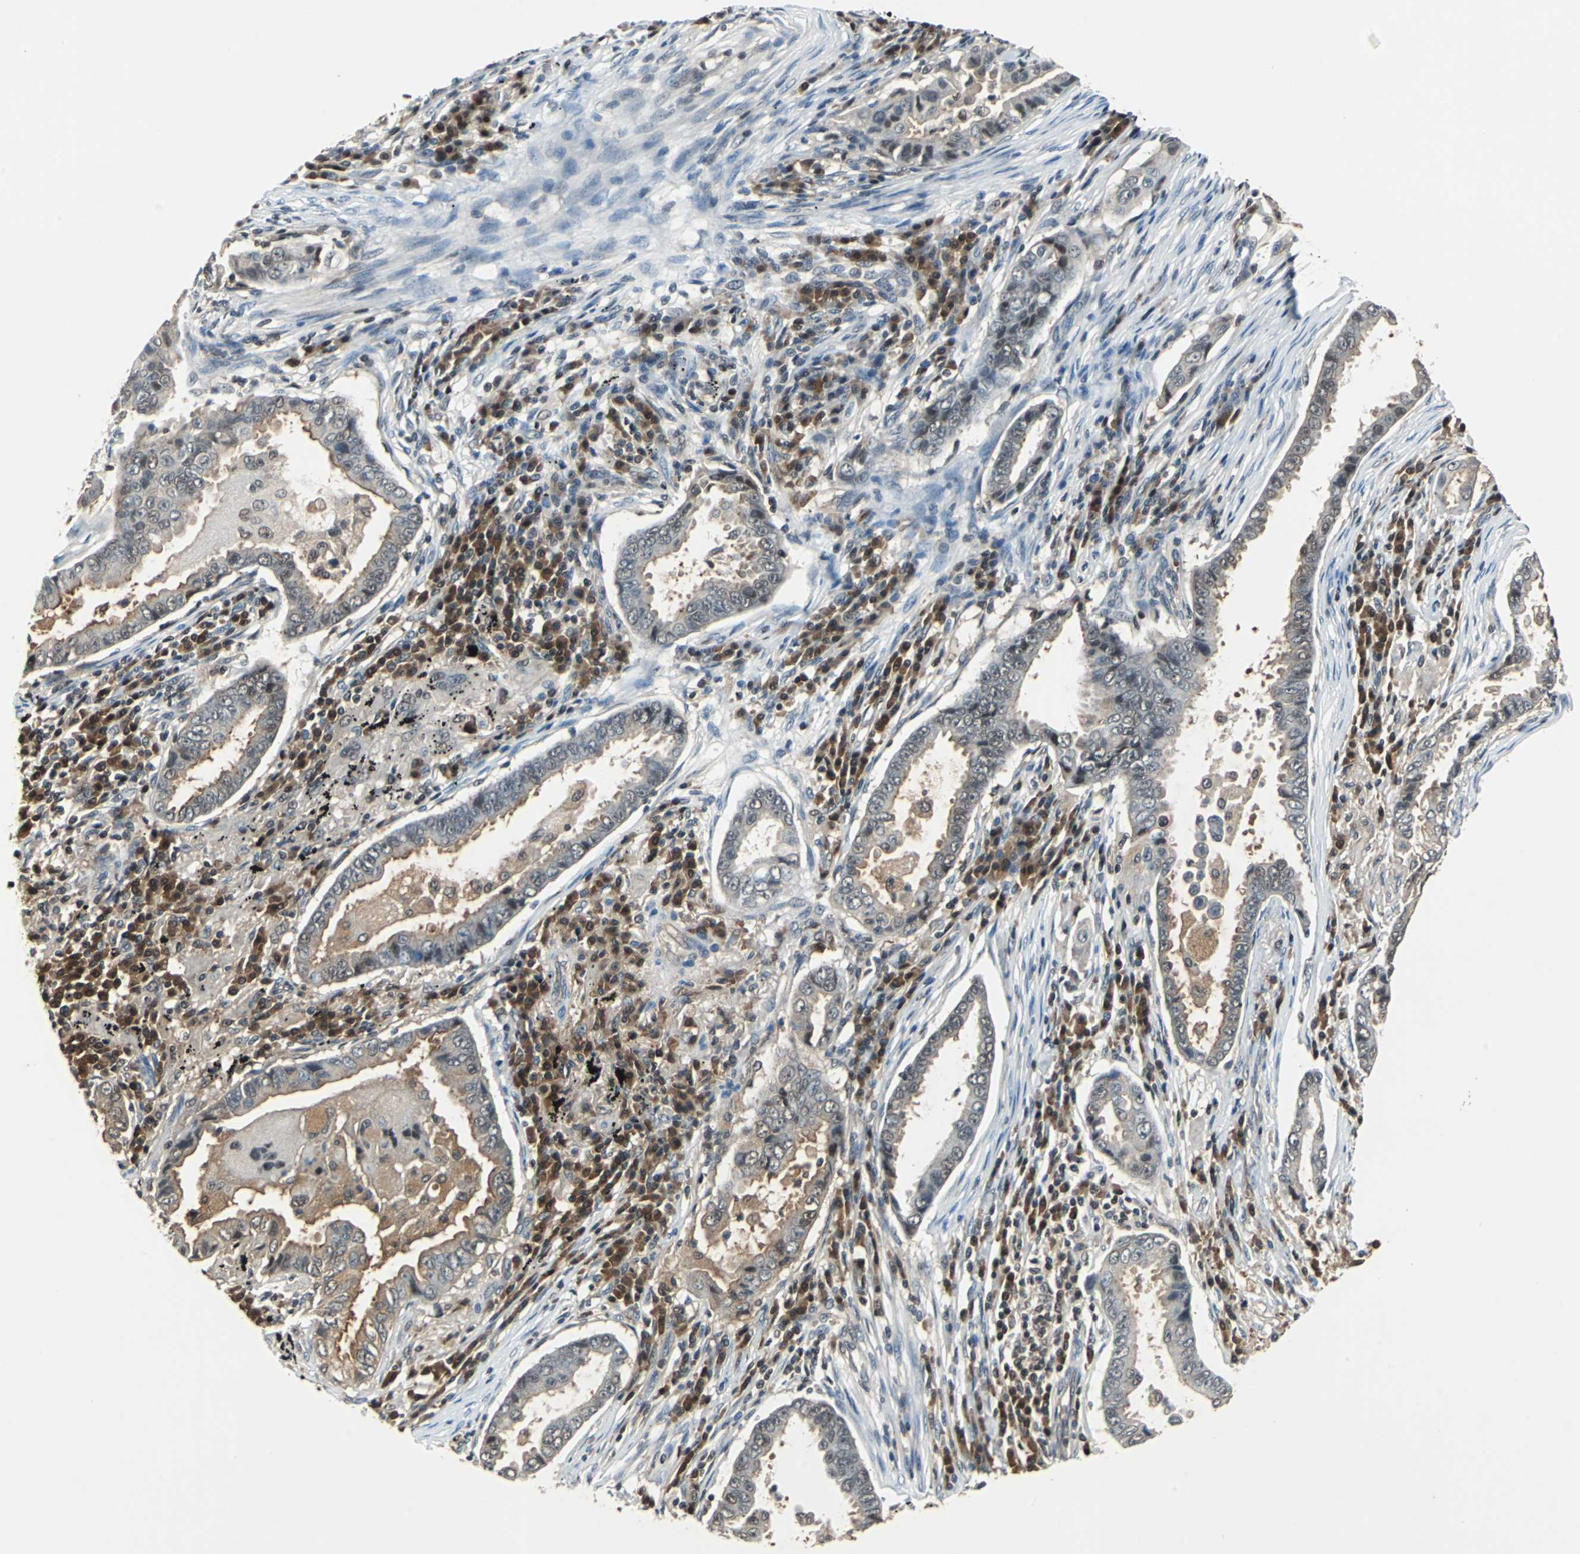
{"staining": {"intensity": "moderate", "quantity": "25%-75%", "location": "cytoplasmic/membranous"}, "tissue": "lung cancer", "cell_type": "Tumor cells", "image_type": "cancer", "snomed": [{"axis": "morphology", "description": "Normal tissue, NOS"}, {"axis": "morphology", "description": "Inflammation, NOS"}, {"axis": "morphology", "description": "Adenocarcinoma, NOS"}, {"axis": "topography", "description": "Lung"}], "caption": "Protein expression analysis of lung adenocarcinoma demonstrates moderate cytoplasmic/membranous staining in about 25%-75% of tumor cells. The protein is shown in brown color, while the nuclei are stained blue.", "gene": "PSME1", "patient": {"sex": "female", "age": 64}}